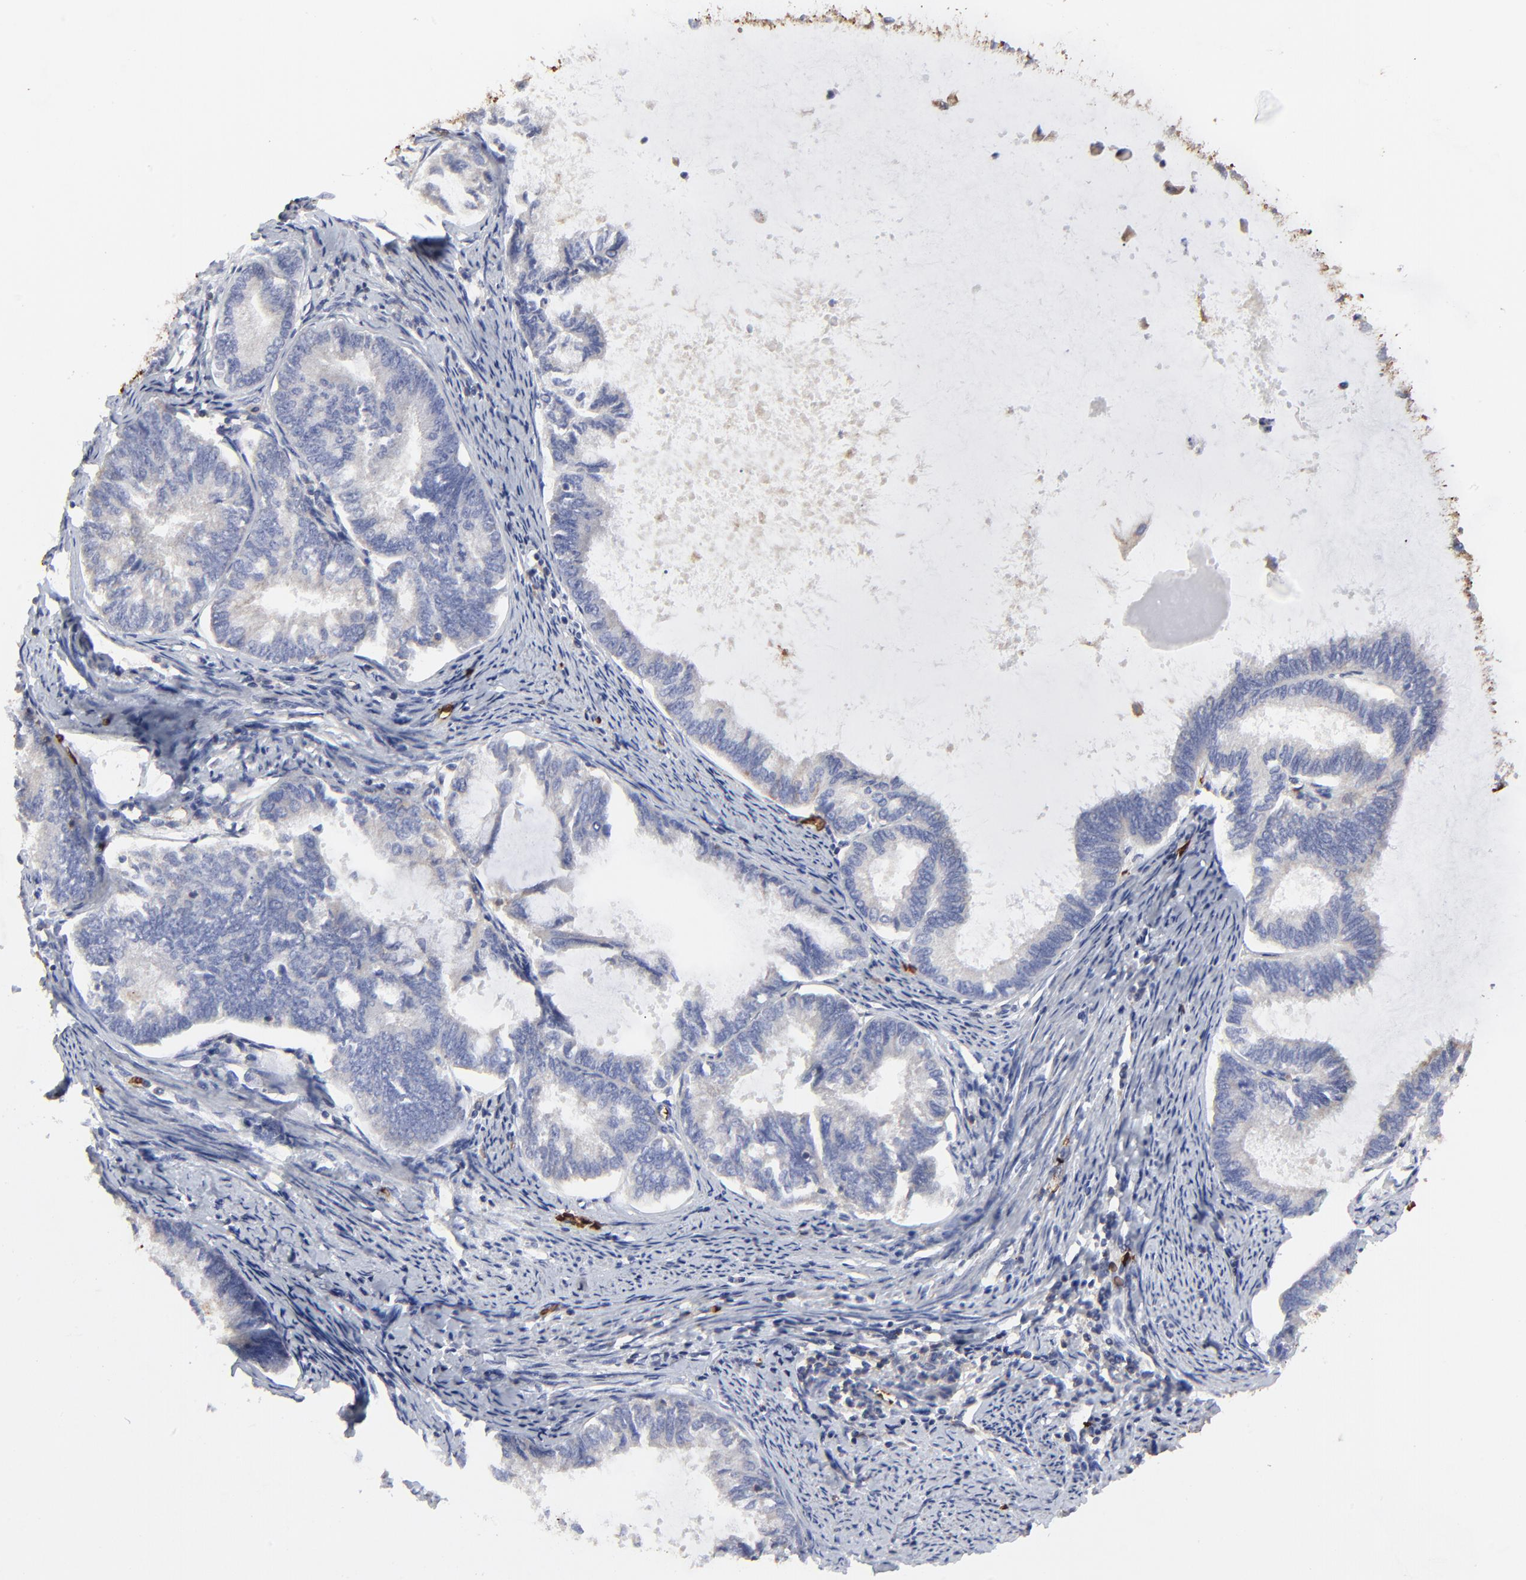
{"staining": {"intensity": "negative", "quantity": "none", "location": "none"}, "tissue": "endometrial cancer", "cell_type": "Tumor cells", "image_type": "cancer", "snomed": [{"axis": "morphology", "description": "Adenocarcinoma, NOS"}, {"axis": "topography", "description": "Endometrium"}], "caption": "Endometrial cancer was stained to show a protein in brown. There is no significant expression in tumor cells.", "gene": "PAG1", "patient": {"sex": "female", "age": 86}}